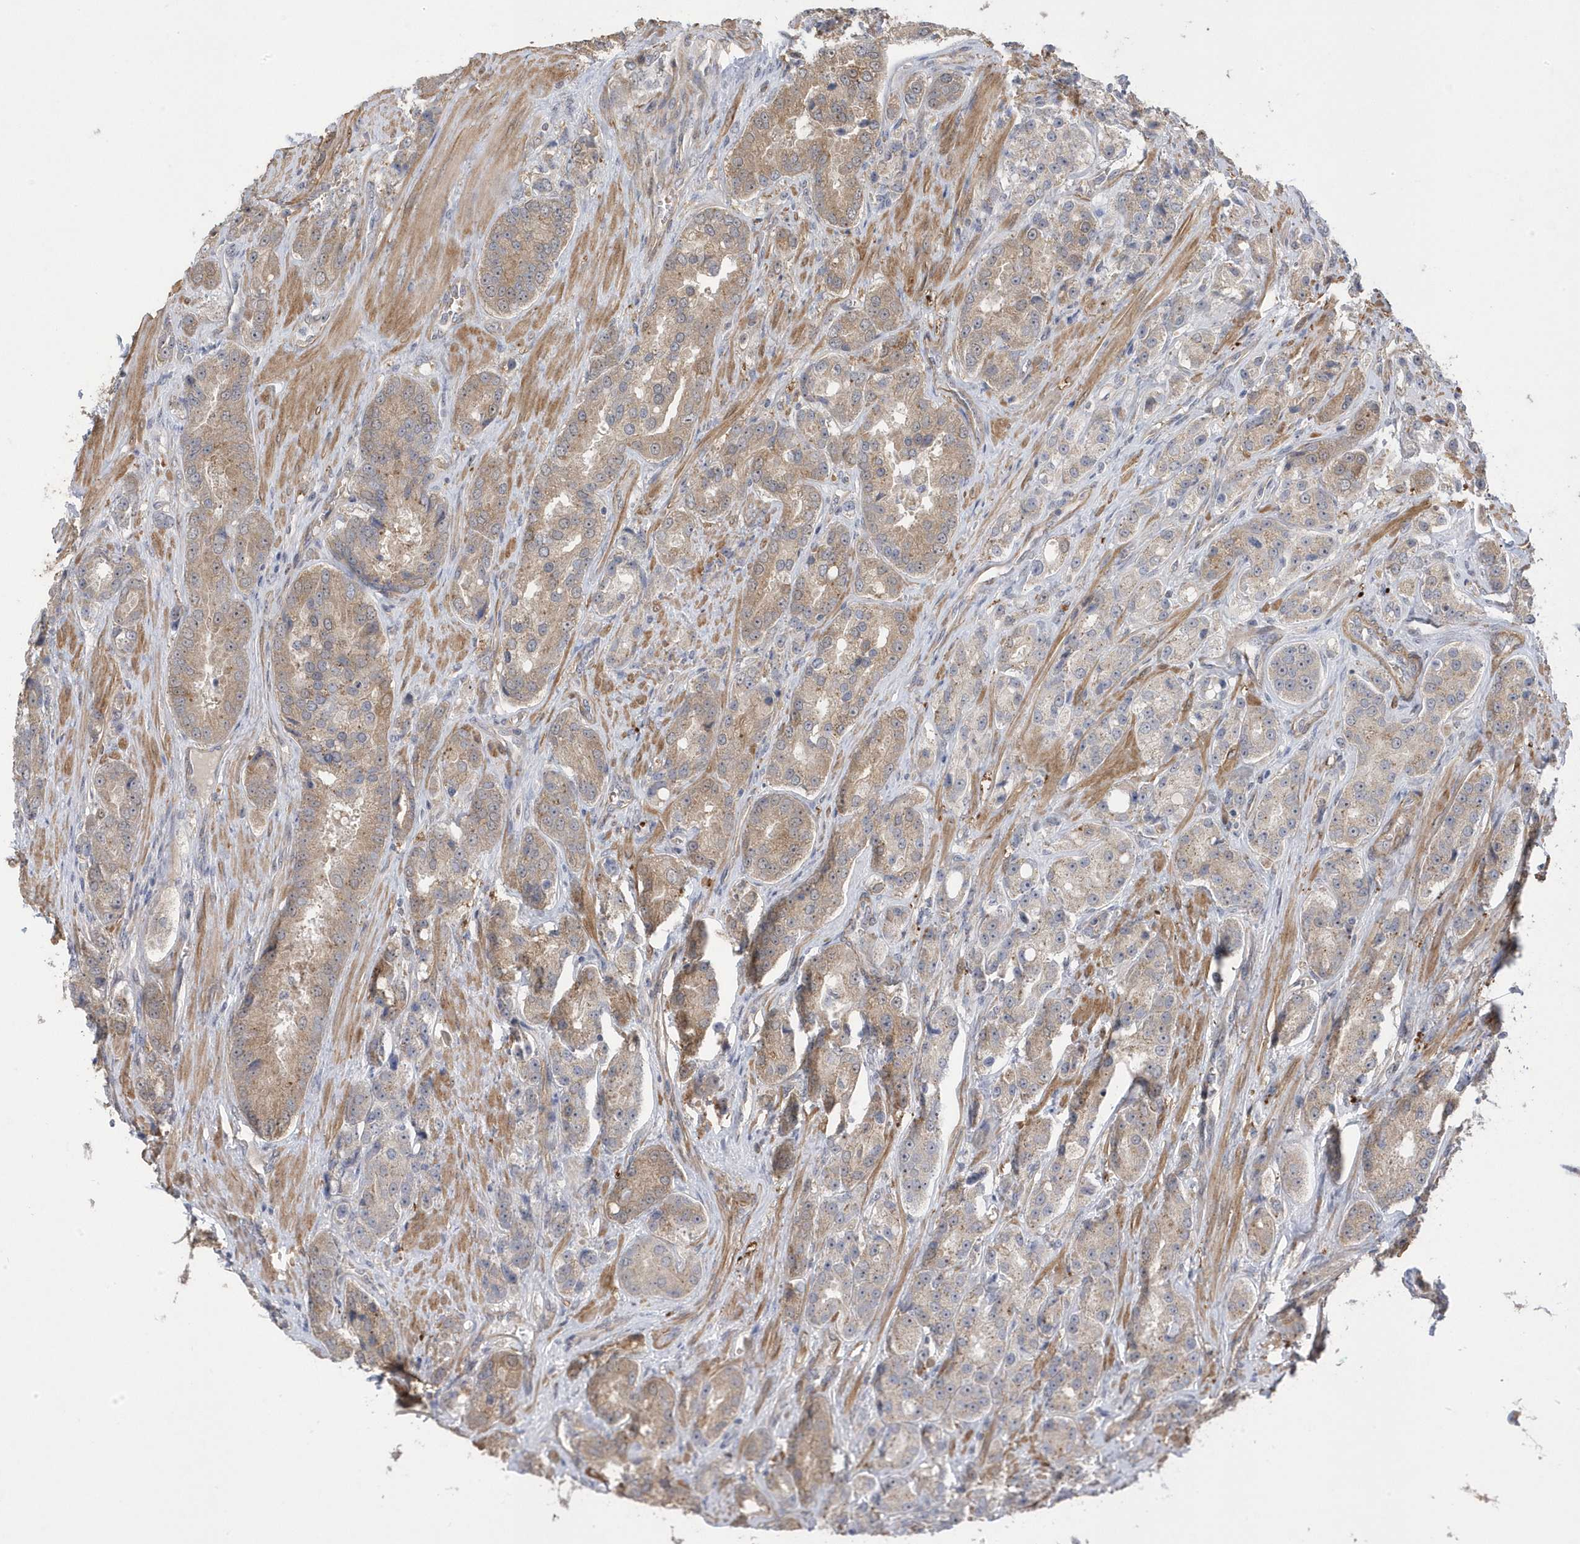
{"staining": {"intensity": "weak", "quantity": ">75%", "location": "cytoplasmic/membranous"}, "tissue": "prostate cancer", "cell_type": "Tumor cells", "image_type": "cancer", "snomed": [{"axis": "morphology", "description": "Adenocarcinoma, High grade"}, {"axis": "topography", "description": "Prostate"}], "caption": "Protein analysis of prostate cancer tissue reveals weak cytoplasmic/membranous expression in approximately >75% of tumor cells.", "gene": "GTPBP6", "patient": {"sex": "male", "age": 60}}